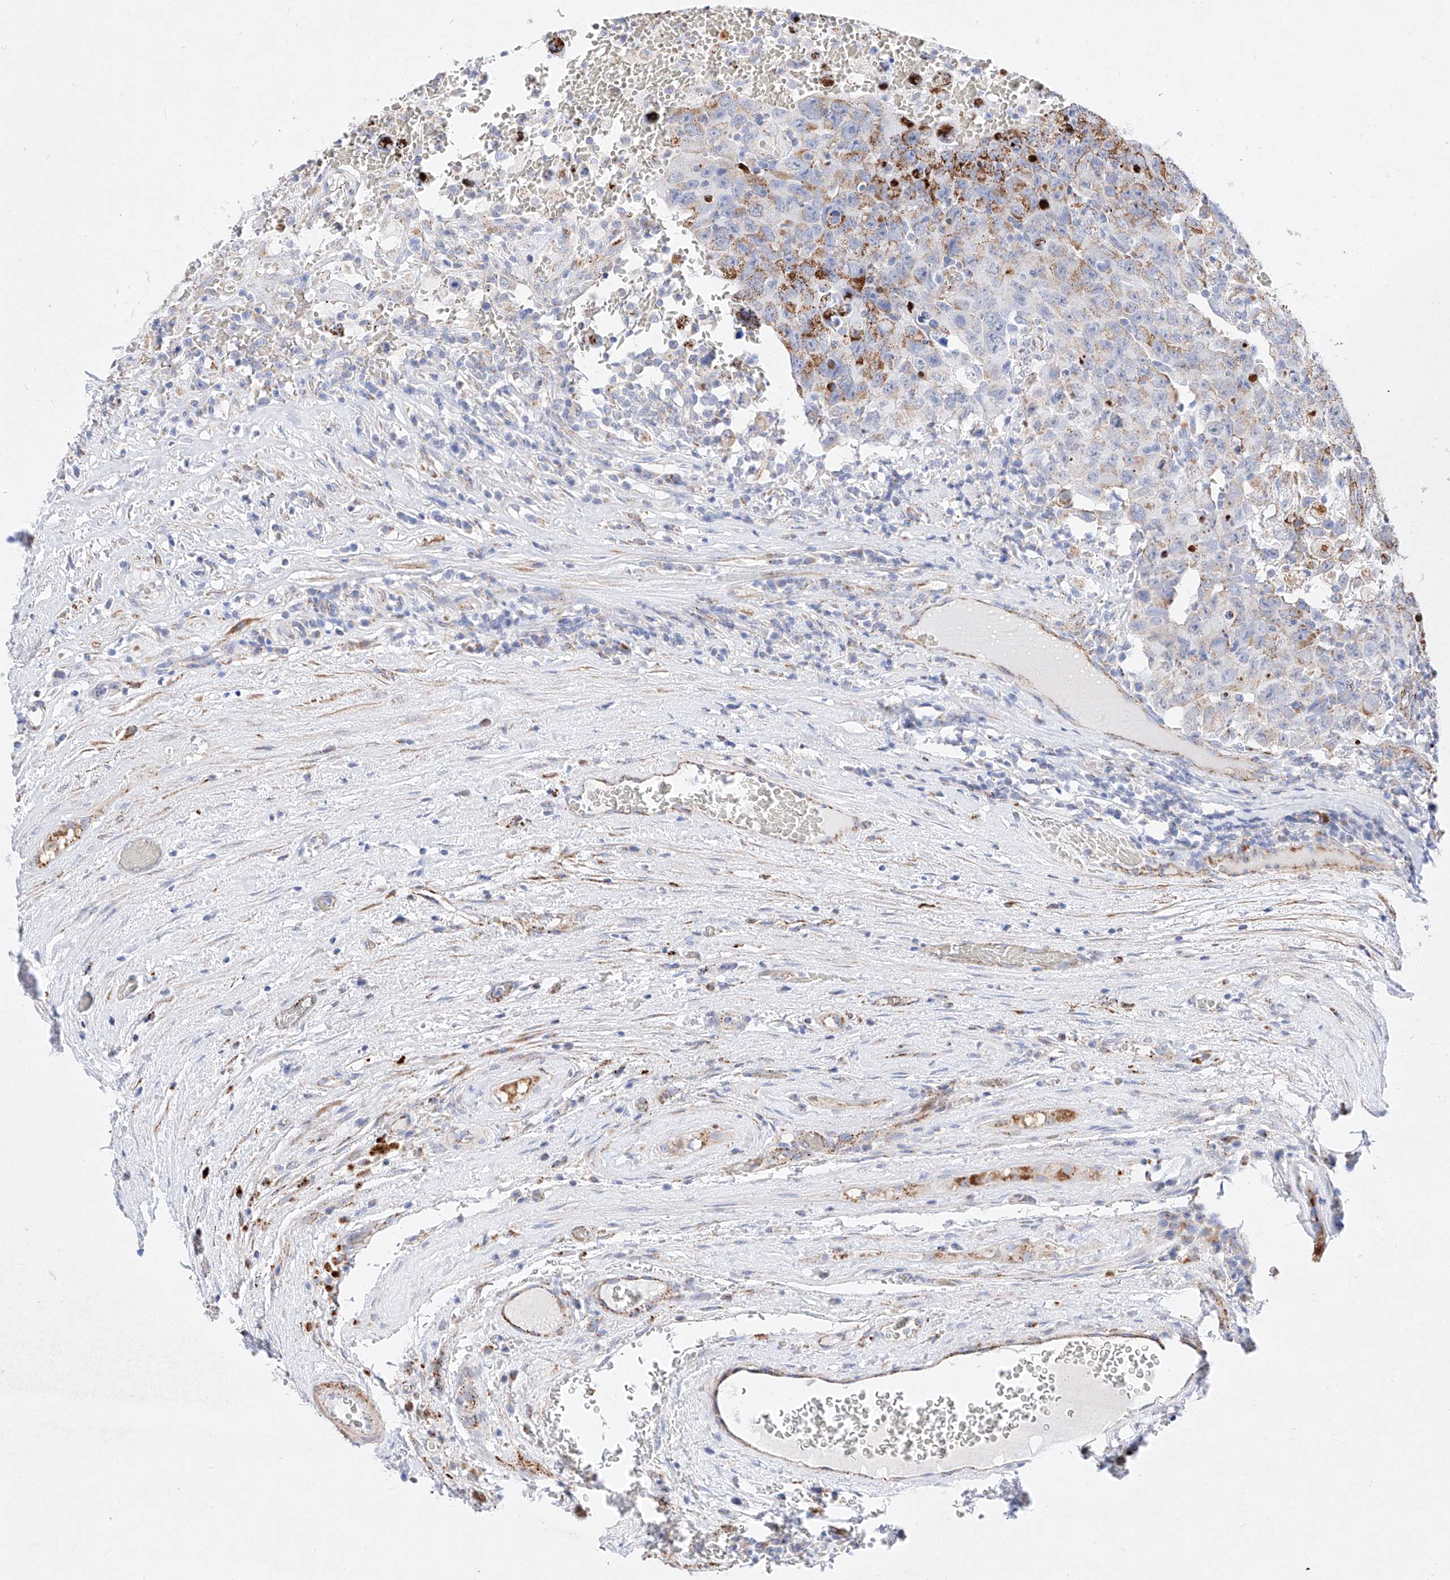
{"staining": {"intensity": "moderate", "quantity": "<25%", "location": "cytoplasmic/membranous"}, "tissue": "testis cancer", "cell_type": "Tumor cells", "image_type": "cancer", "snomed": [{"axis": "morphology", "description": "Carcinoma, Embryonal, NOS"}, {"axis": "topography", "description": "Testis"}], "caption": "The micrograph demonstrates immunohistochemical staining of testis cancer. There is moderate cytoplasmic/membranous expression is present in about <25% of tumor cells.", "gene": "C6orf62", "patient": {"sex": "male", "age": 26}}